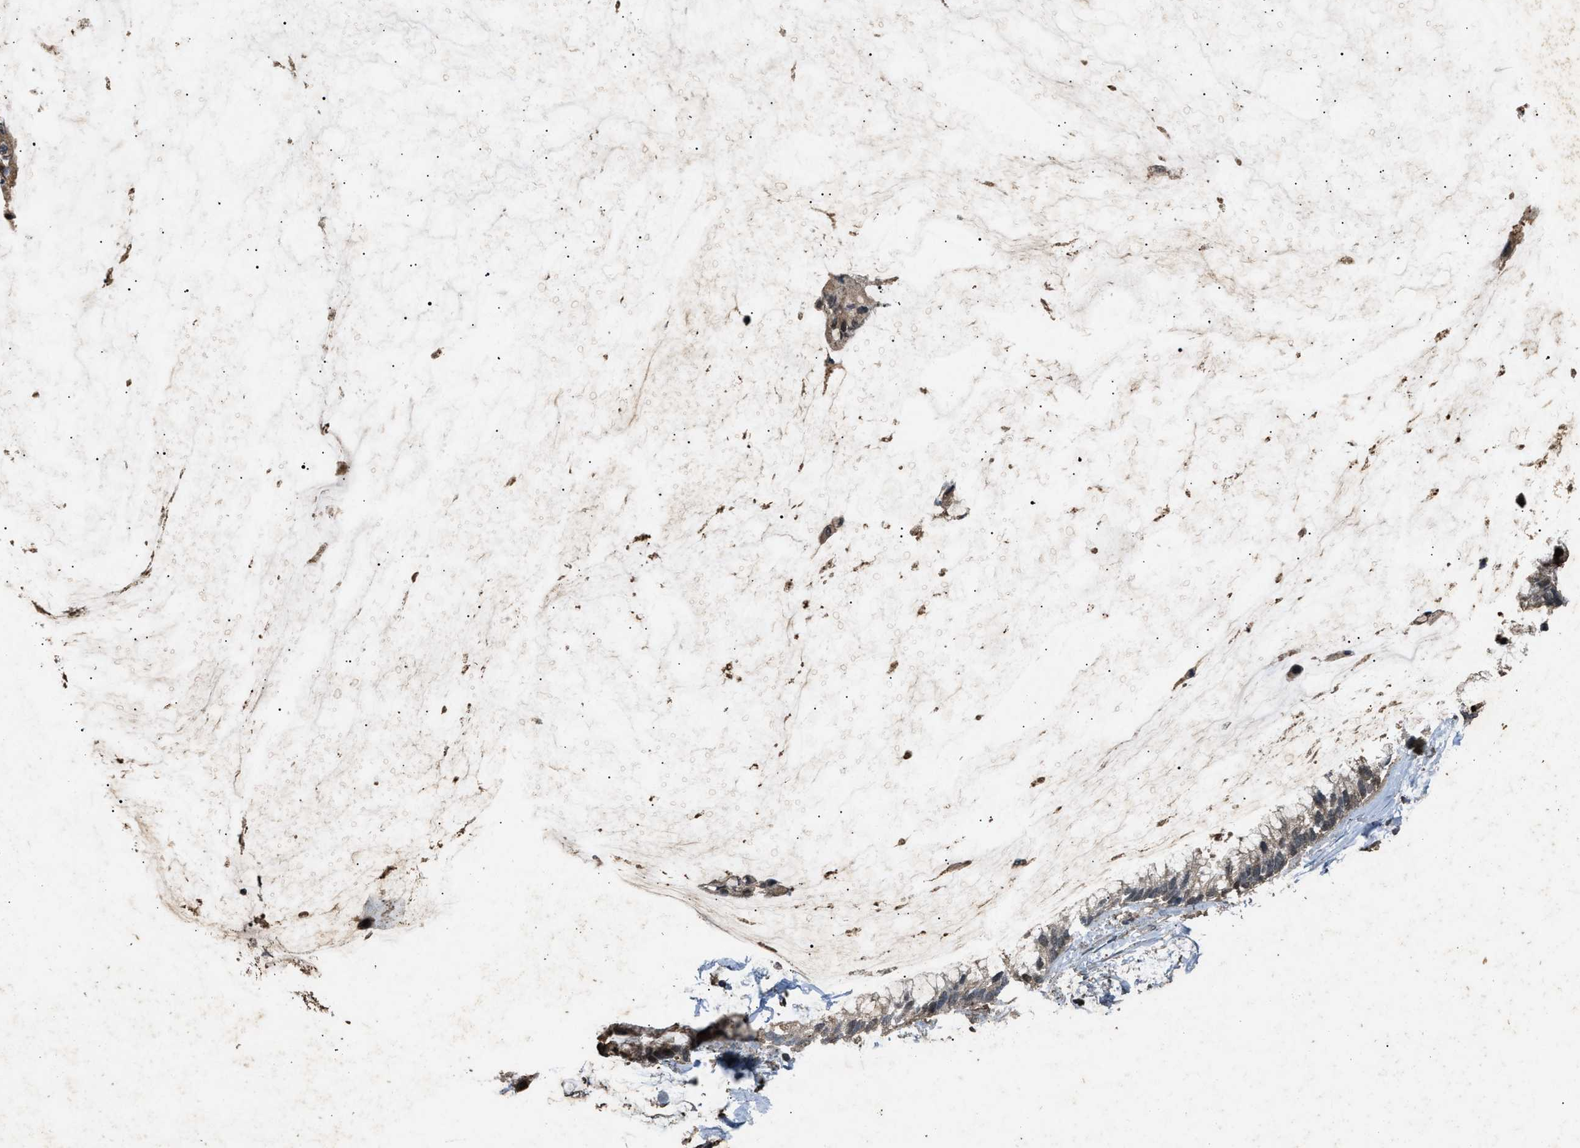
{"staining": {"intensity": "weak", "quantity": ">75%", "location": "cytoplasmic/membranous"}, "tissue": "ovarian cancer", "cell_type": "Tumor cells", "image_type": "cancer", "snomed": [{"axis": "morphology", "description": "Cystadenocarcinoma, mucinous, NOS"}, {"axis": "topography", "description": "Ovary"}], "caption": "Protein staining of ovarian mucinous cystadenocarcinoma tissue exhibits weak cytoplasmic/membranous expression in approximately >75% of tumor cells. (Brightfield microscopy of DAB IHC at high magnification).", "gene": "PSMD1", "patient": {"sex": "female", "age": 39}}